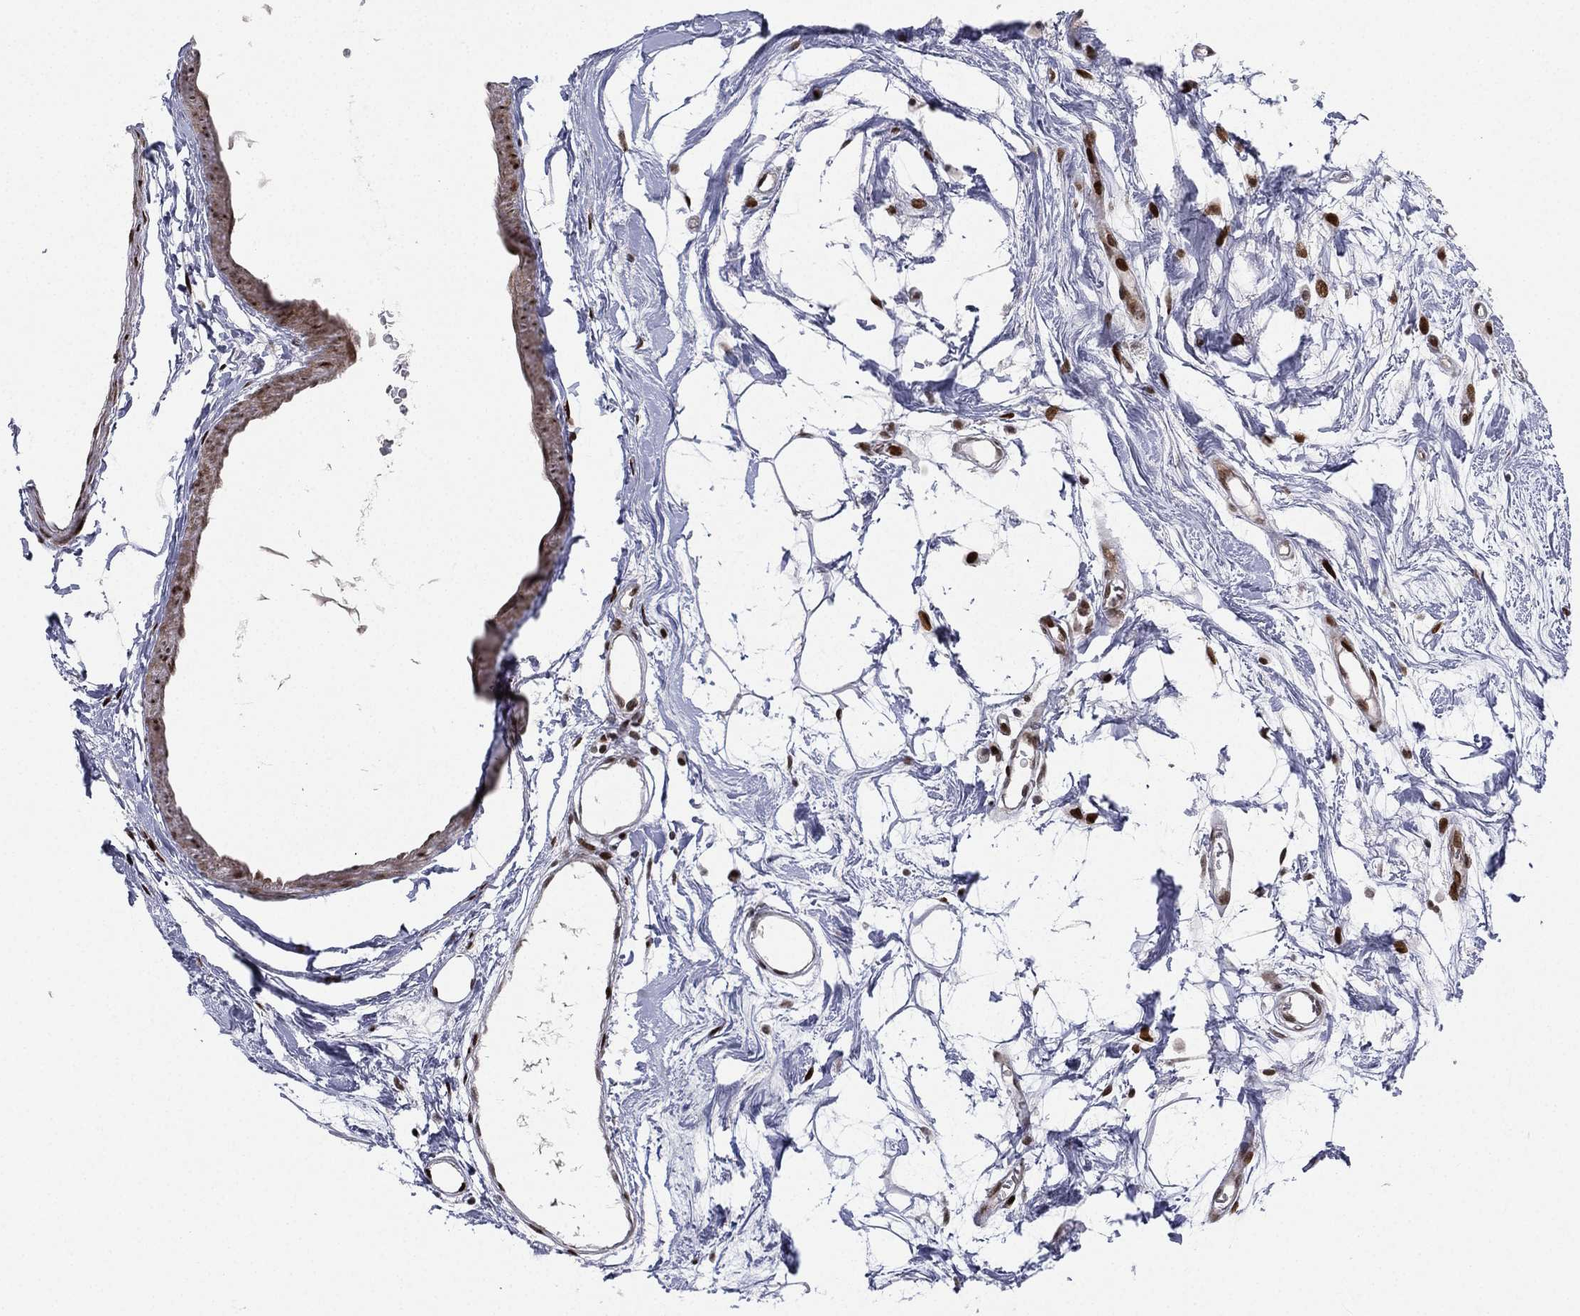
{"staining": {"intensity": "moderate", "quantity": "25%-75%", "location": "nuclear"}, "tissue": "breast cancer", "cell_type": "Tumor cells", "image_type": "cancer", "snomed": [{"axis": "morphology", "description": "Normal tissue, NOS"}, {"axis": "morphology", "description": "Duct carcinoma"}, {"axis": "topography", "description": "Breast"}], "caption": "Immunohistochemical staining of human breast infiltrating ductal carcinoma demonstrates moderate nuclear protein staining in approximately 25%-75% of tumor cells.", "gene": "RTF1", "patient": {"sex": "female", "age": 40}}